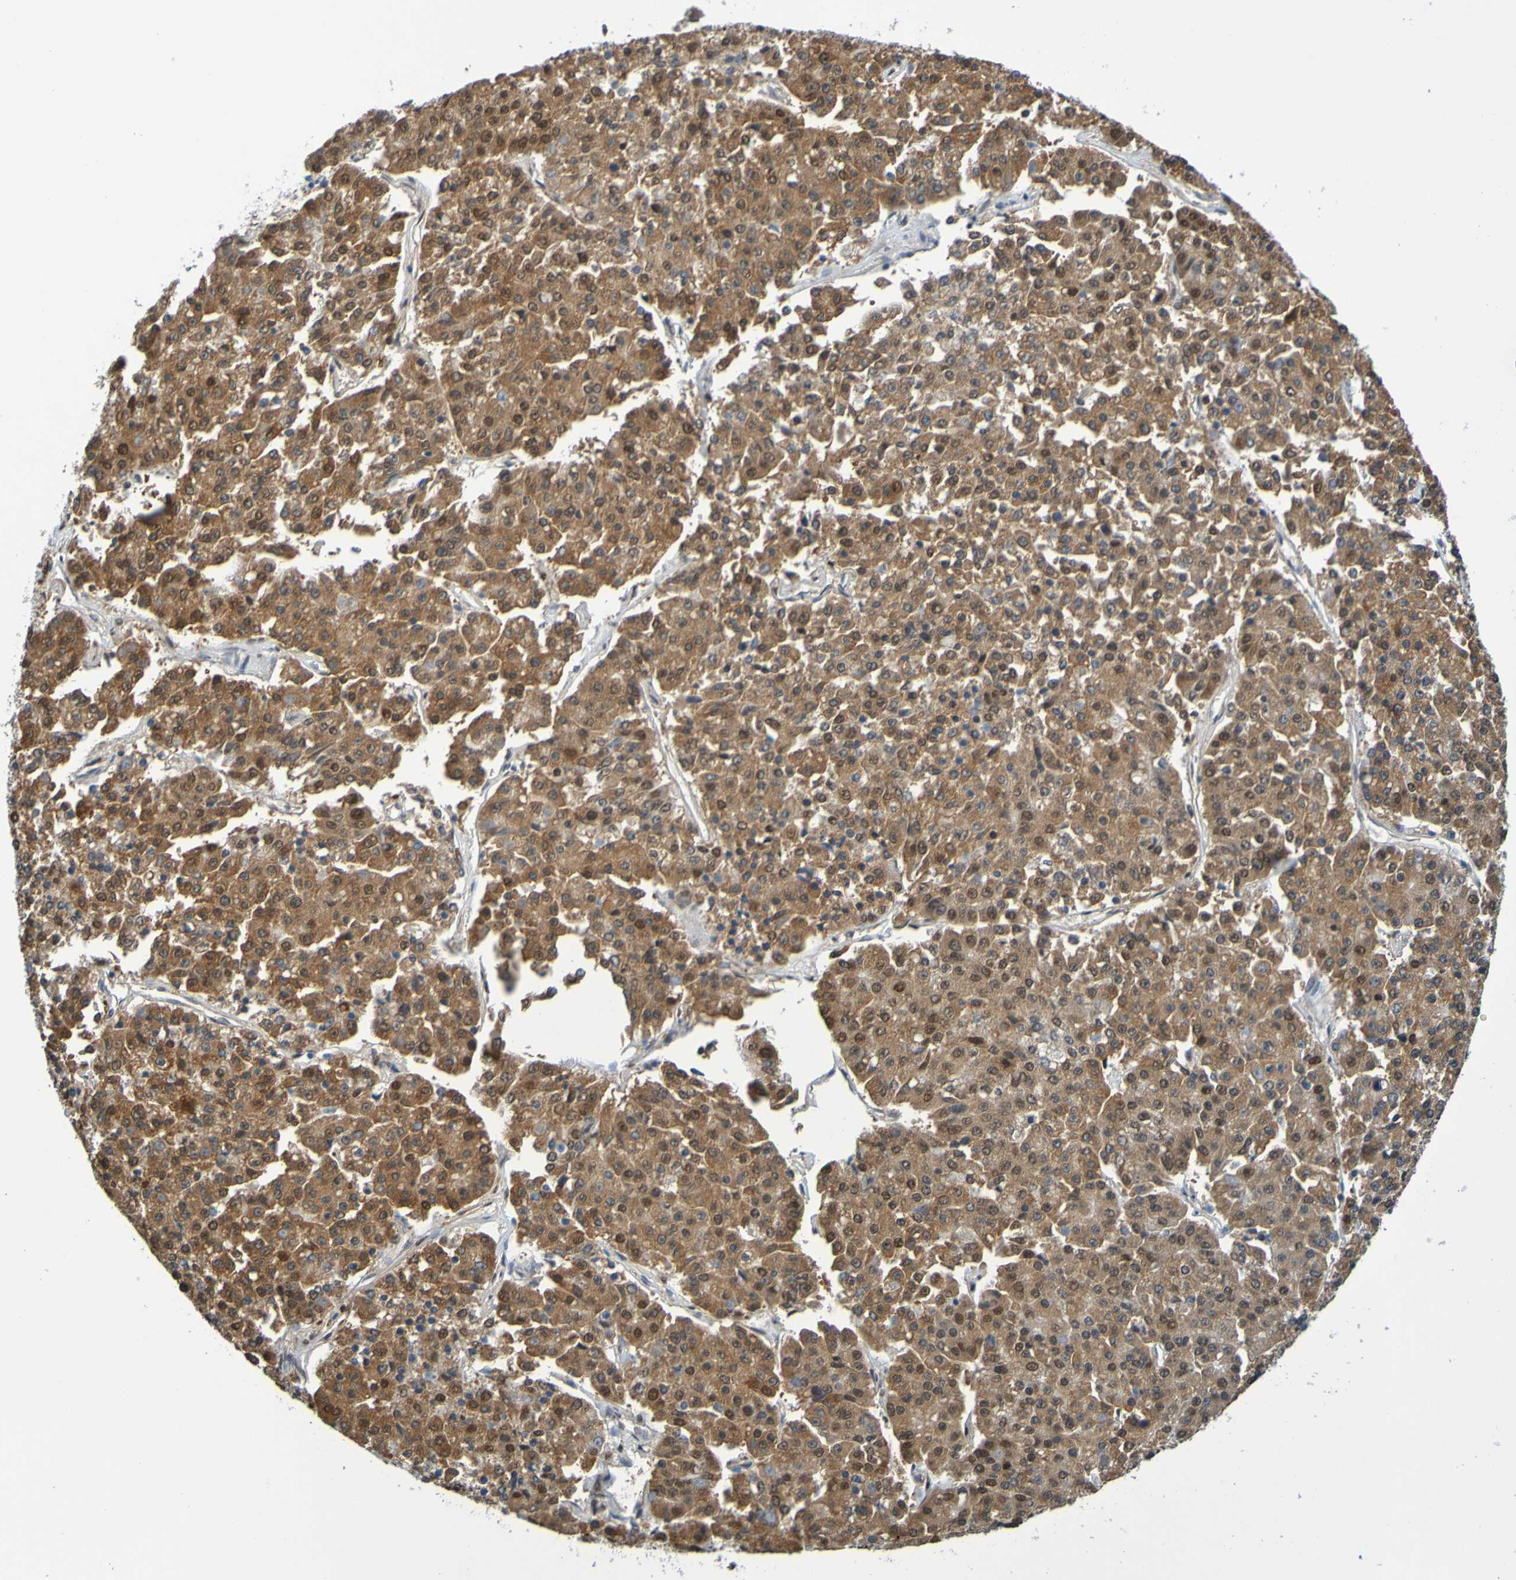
{"staining": {"intensity": "strong", "quantity": "25%-75%", "location": "cytoplasmic/membranous,nuclear"}, "tissue": "pancreatic cancer", "cell_type": "Tumor cells", "image_type": "cancer", "snomed": [{"axis": "morphology", "description": "Adenocarcinoma, NOS"}, {"axis": "topography", "description": "Pancreas"}], "caption": "High-magnification brightfield microscopy of pancreatic cancer stained with DAB (3,3'-diaminobenzidine) (brown) and counterstained with hematoxylin (blue). tumor cells exhibit strong cytoplasmic/membranous and nuclear staining is appreciated in about25%-75% of cells.", "gene": "HDAC2", "patient": {"sex": "male", "age": 50}}